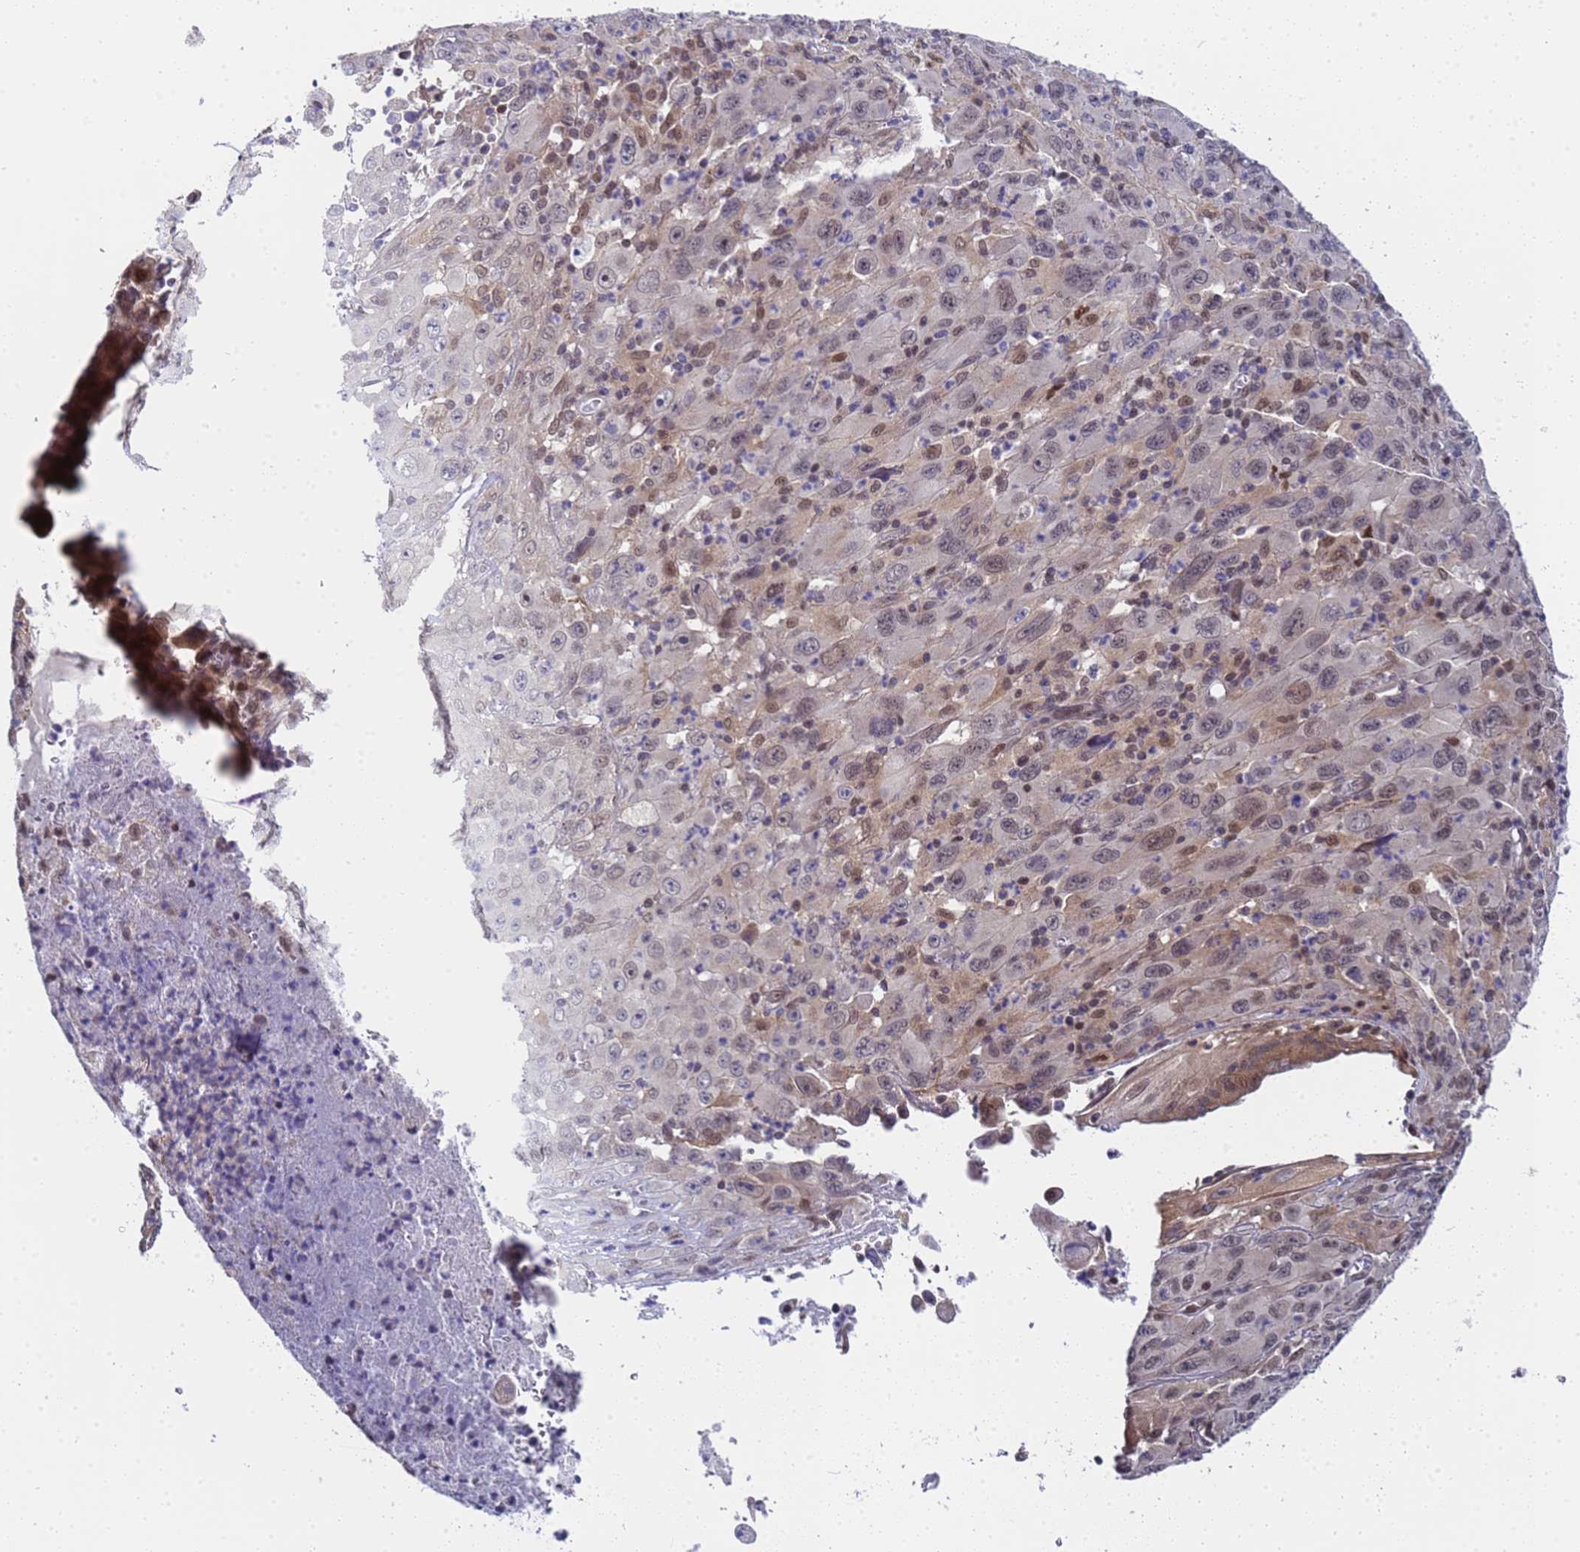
{"staining": {"intensity": "weak", "quantity": ">75%", "location": "nuclear"}, "tissue": "melanoma", "cell_type": "Tumor cells", "image_type": "cancer", "snomed": [{"axis": "morphology", "description": "Malignant melanoma, Metastatic site"}, {"axis": "topography", "description": "Skin"}], "caption": "Protein staining shows weak nuclear expression in about >75% of tumor cells in malignant melanoma (metastatic site).", "gene": "ANAPC13", "patient": {"sex": "female", "age": 56}}